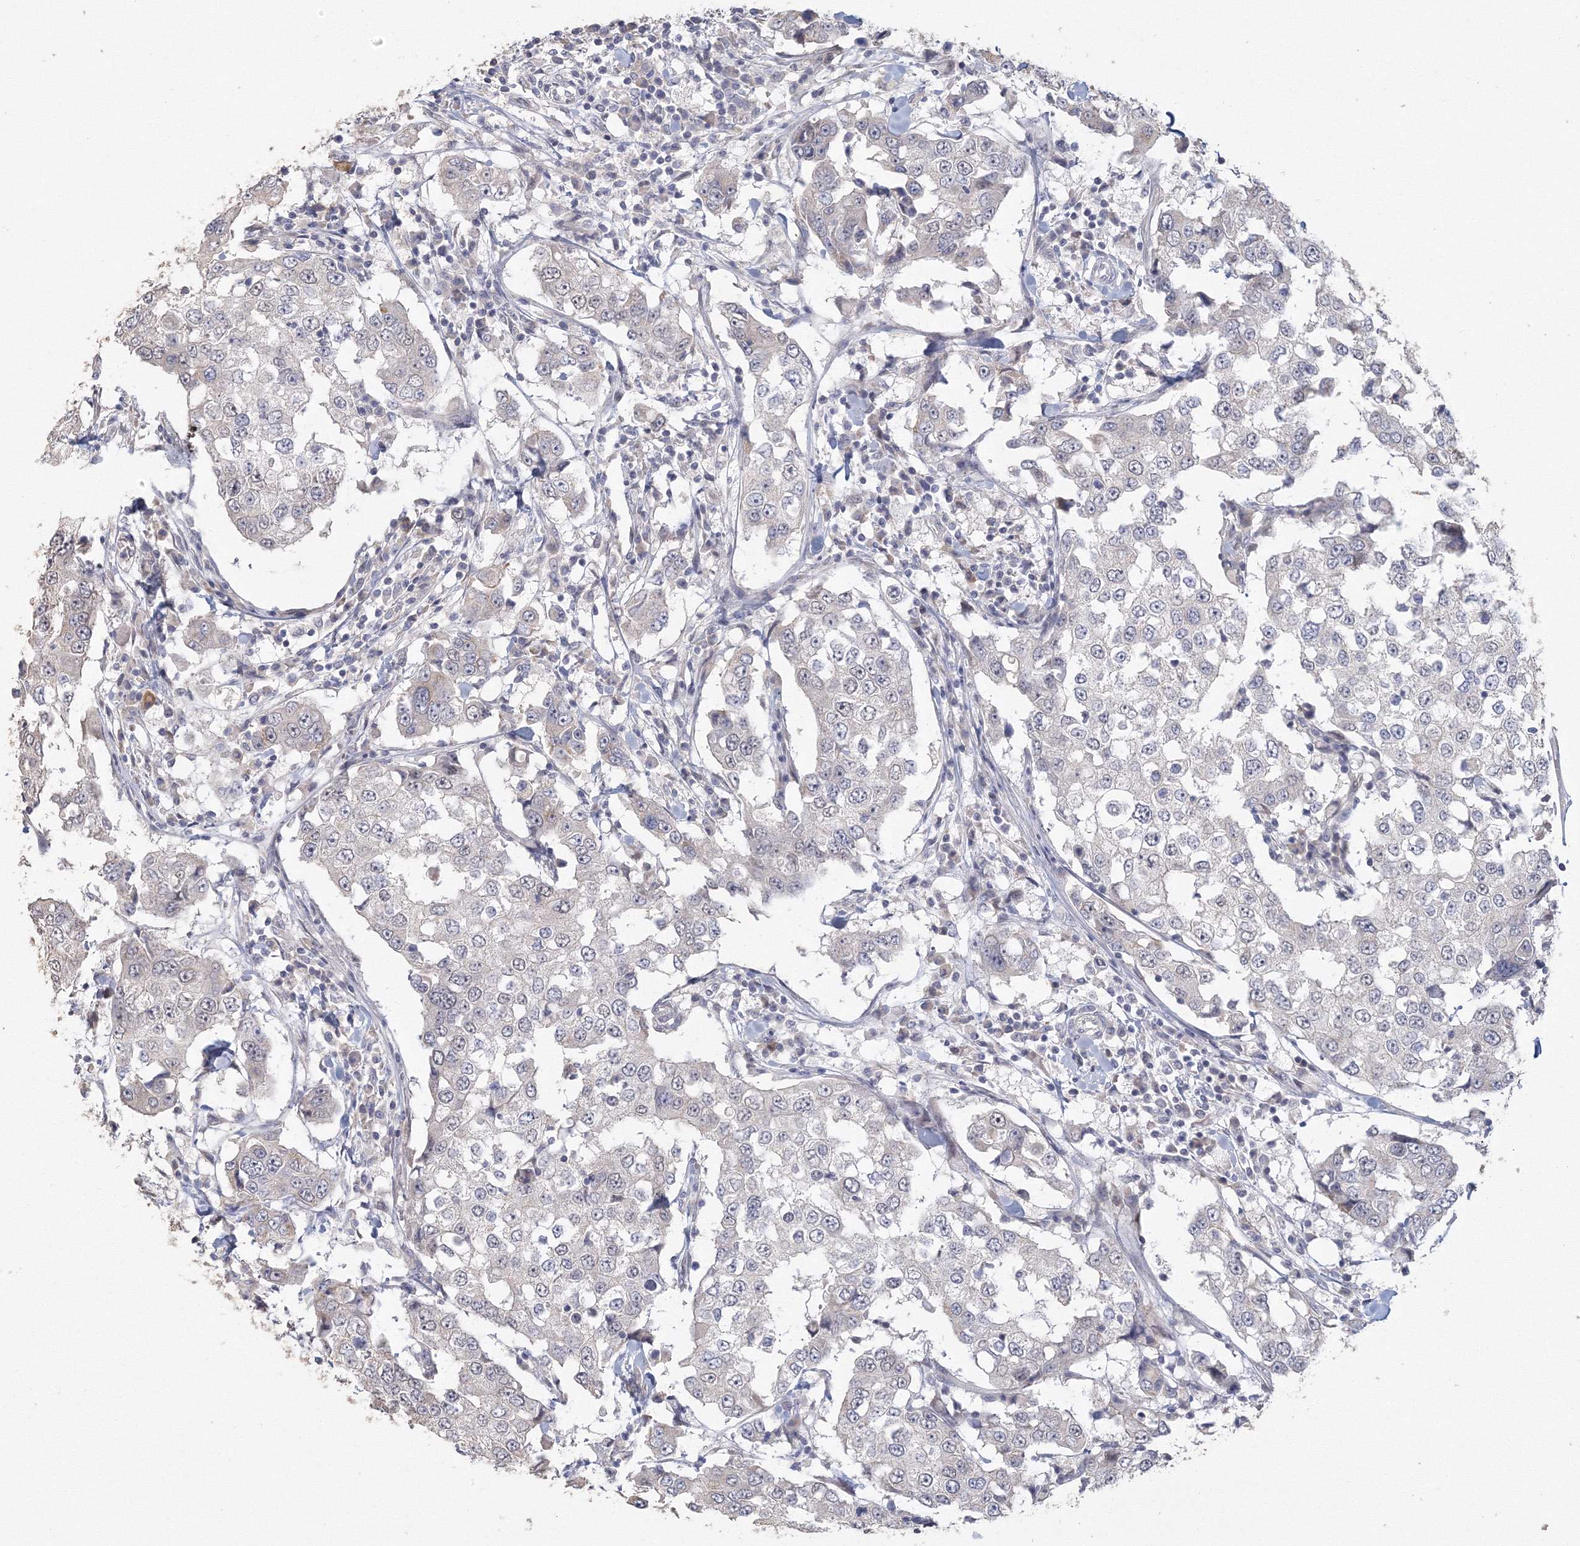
{"staining": {"intensity": "negative", "quantity": "none", "location": "none"}, "tissue": "breast cancer", "cell_type": "Tumor cells", "image_type": "cancer", "snomed": [{"axis": "morphology", "description": "Duct carcinoma"}, {"axis": "topography", "description": "Breast"}], "caption": "This is a micrograph of IHC staining of breast invasive ductal carcinoma, which shows no staining in tumor cells.", "gene": "TACC2", "patient": {"sex": "female", "age": 27}}